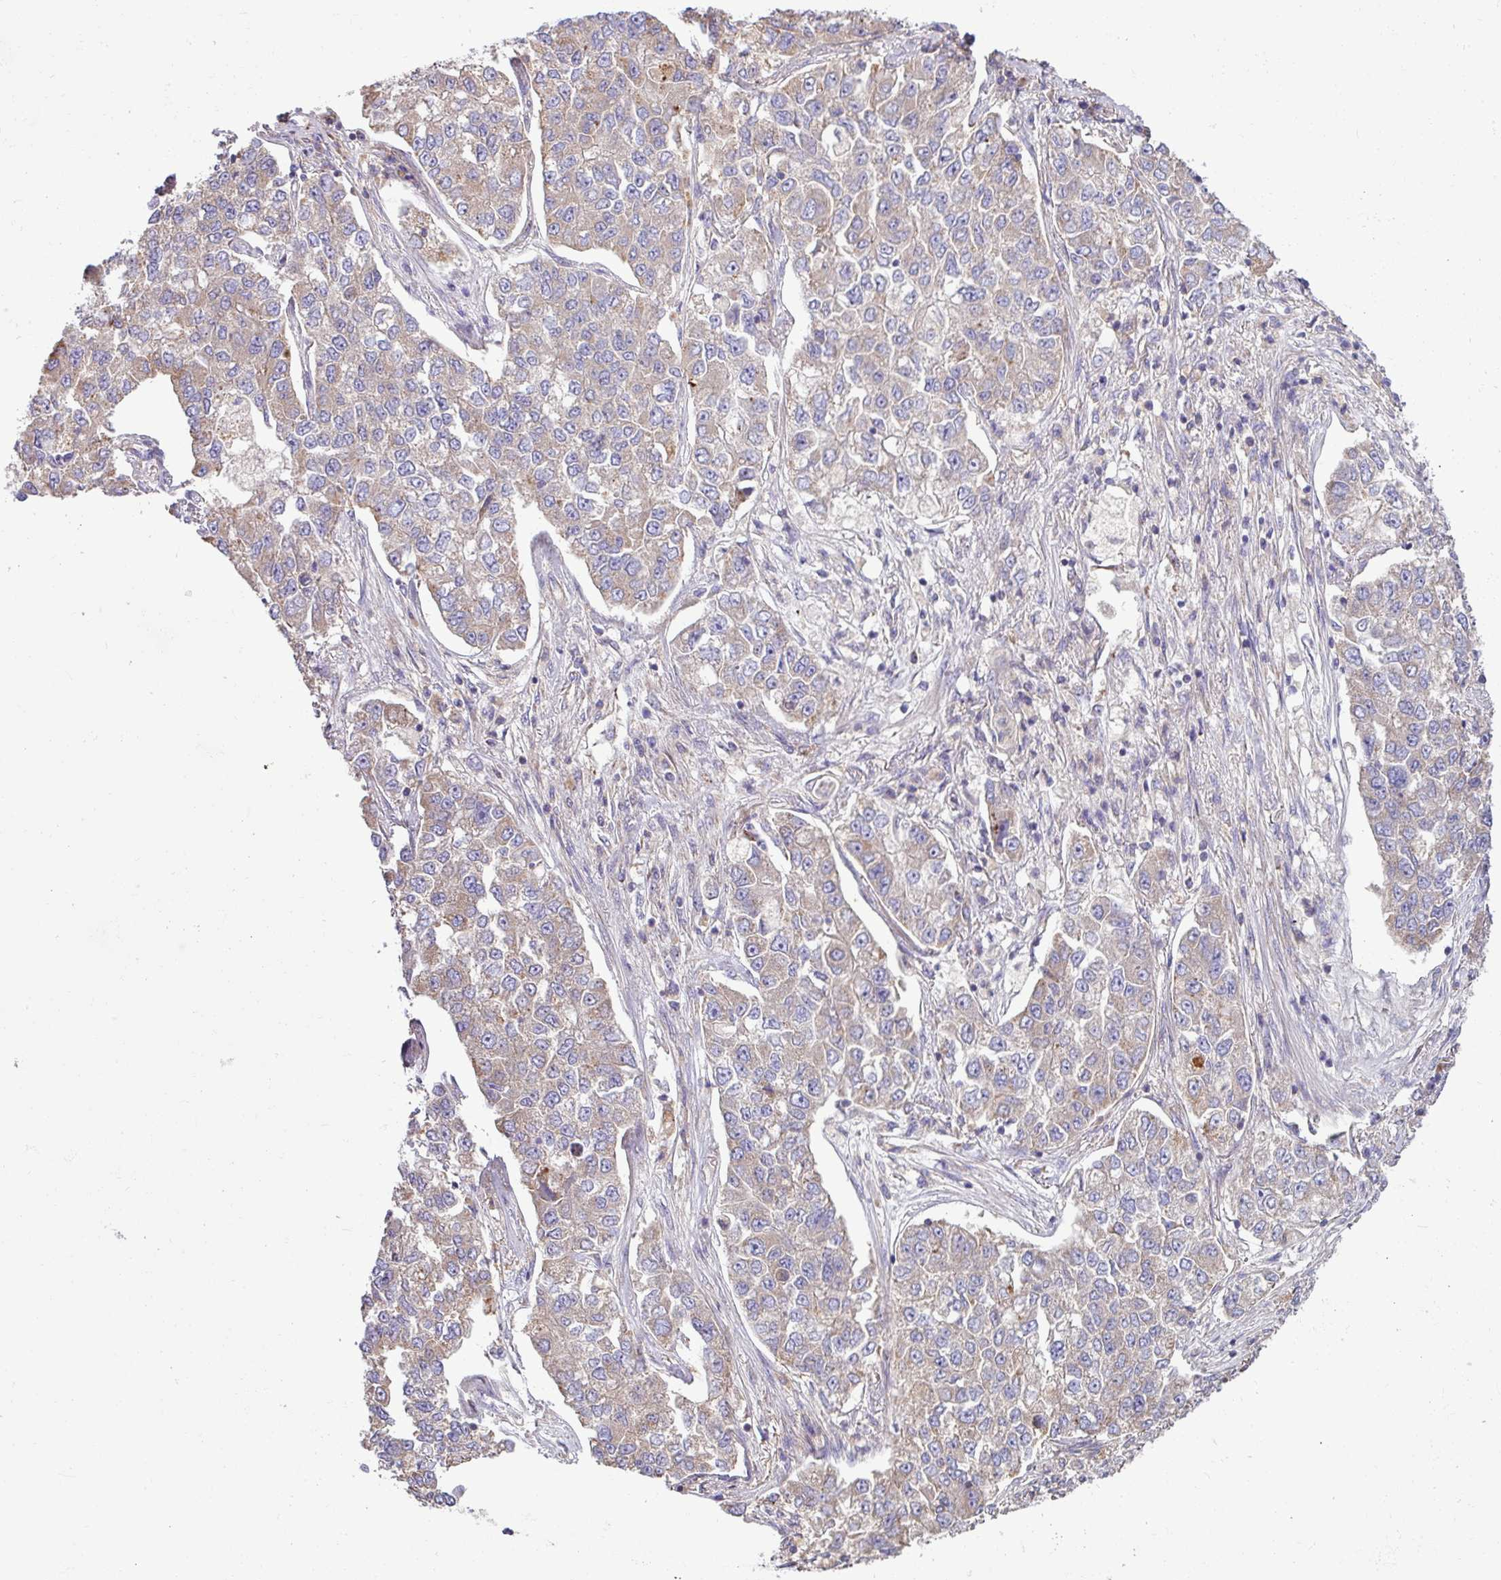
{"staining": {"intensity": "weak", "quantity": "<25%", "location": "cytoplasmic/membranous"}, "tissue": "lung cancer", "cell_type": "Tumor cells", "image_type": "cancer", "snomed": [{"axis": "morphology", "description": "Adenocarcinoma, NOS"}, {"axis": "topography", "description": "Lung"}], "caption": "High magnification brightfield microscopy of lung cancer stained with DAB (brown) and counterstained with hematoxylin (blue): tumor cells show no significant expression. (Stains: DAB (3,3'-diaminobenzidine) IHC with hematoxylin counter stain, Microscopy: brightfield microscopy at high magnification).", "gene": "PPM1J", "patient": {"sex": "male", "age": 49}}